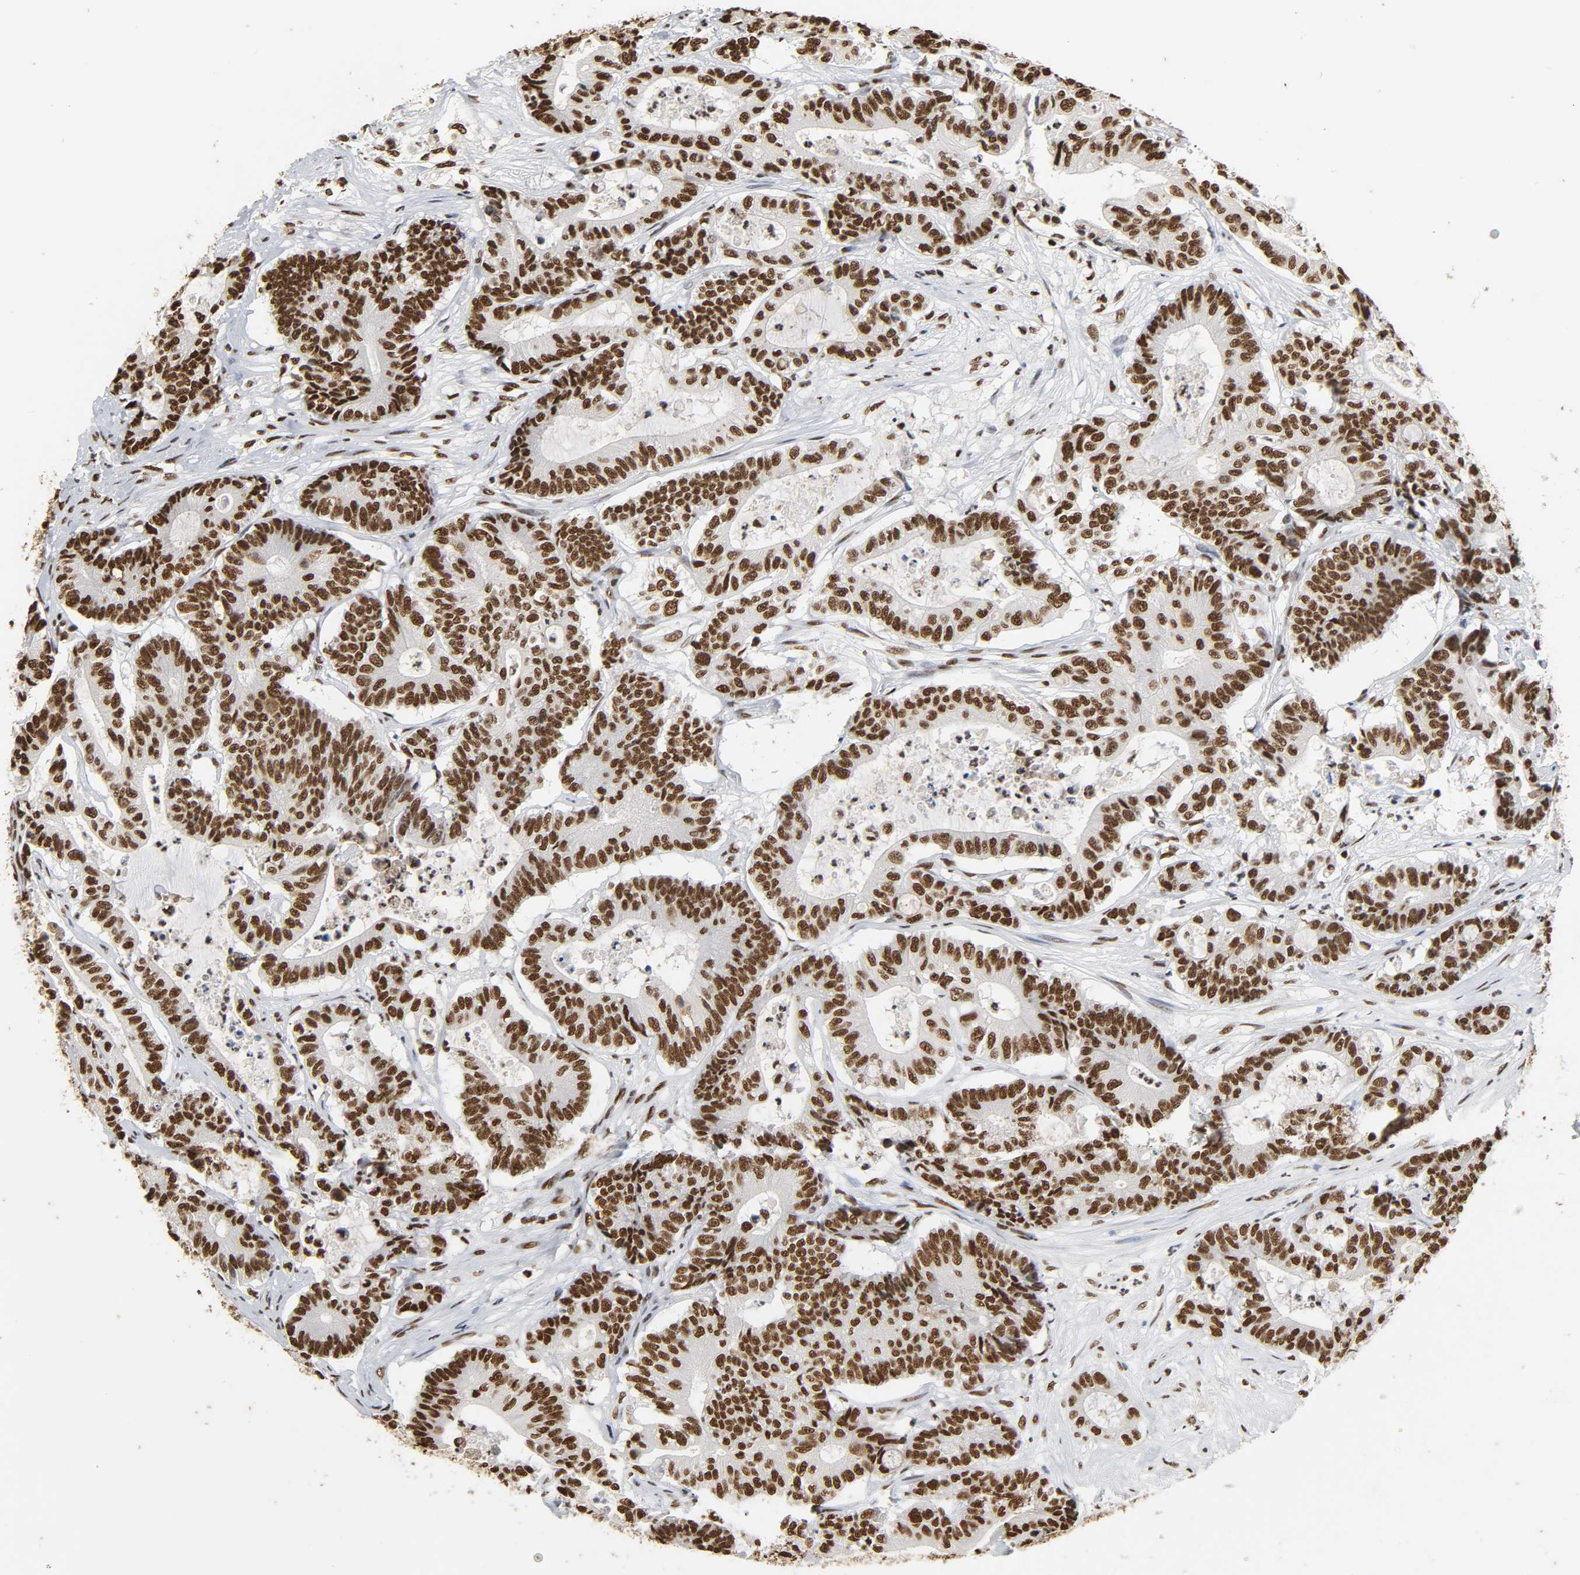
{"staining": {"intensity": "strong", "quantity": ">75%", "location": "nuclear"}, "tissue": "colorectal cancer", "cell_type": "Tumor cells", "image_type": "cancer", "snomed": [{"axis": "morphology", "description": "Adenocarcinoma, NOS"}, {"axis": "topography", "description": "Colon"}], "caption": "Adenocarcinoma (colorectal) tissue demonstrates strong nuclear staining in about >75% of tumor cells (IHC, brightfield microscopy, high magnification).", "gene": "HNRNPC", "patient": {"sex": "female", "age": 84}}